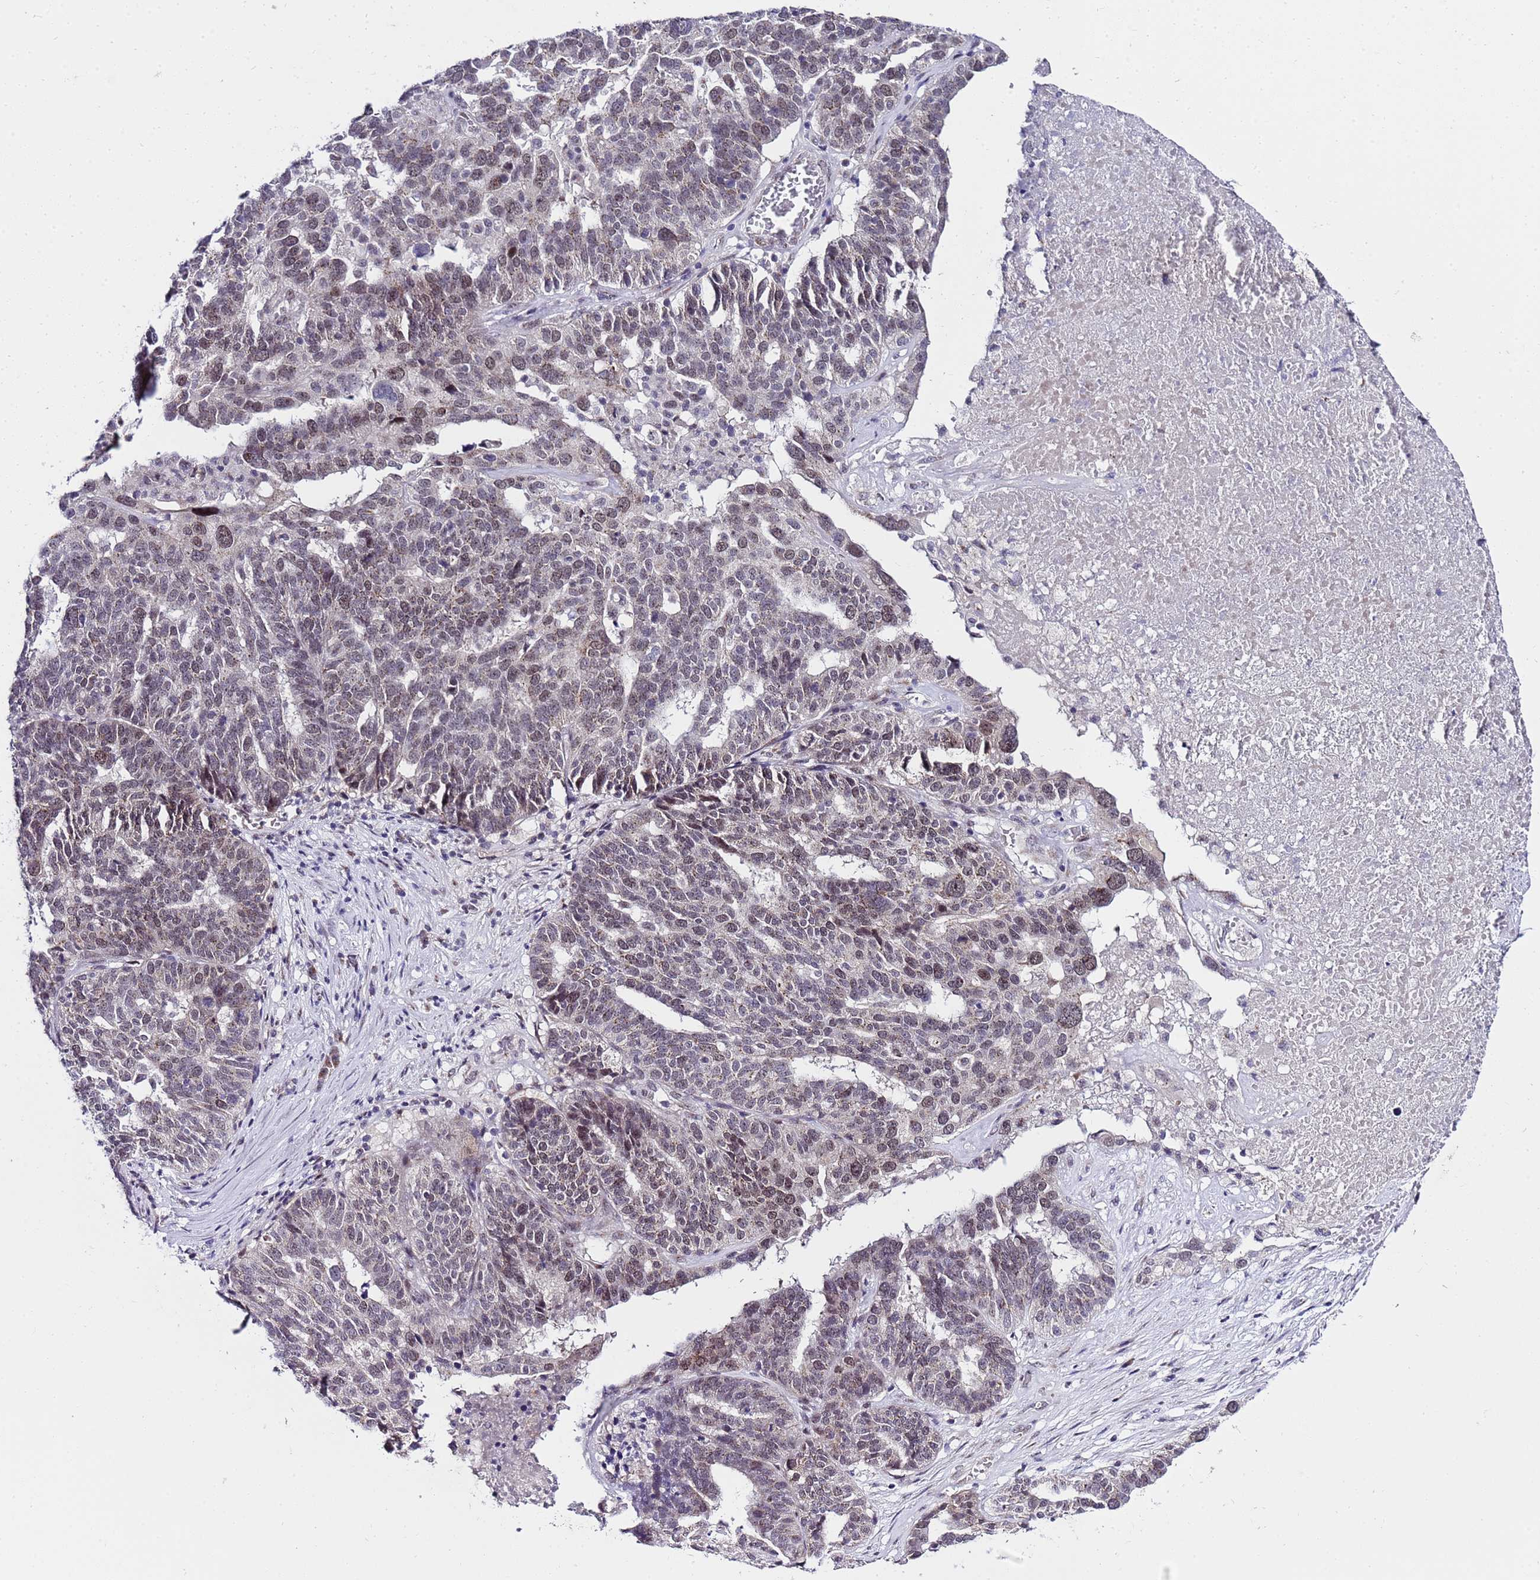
{"staining": {"intensity": "weak", "quantity": "25%-75%", "location": "cytoplasmic/membranous,nuclear"}, "tissue": "ovarian cancer", "cell_type": "Tumor cells", "image_type": "cancer", "snomed": [{"axis": "morphology", "description": "Cystadenocarcinoma, serous, NOS"}, {"axis": "topography", "description": "Ovary"}], "caption": "A brown stain labels weak cytoplasmic/membranous and nuclear expression of a protein in human ovarian cancer tumor cells. (Stains: DAB in brown, nuclei in blue, Microscopy: brightfield microscopy at high magnification).", "gene": "C19orf47", "patient": {"sex": "female", "age": 59}}